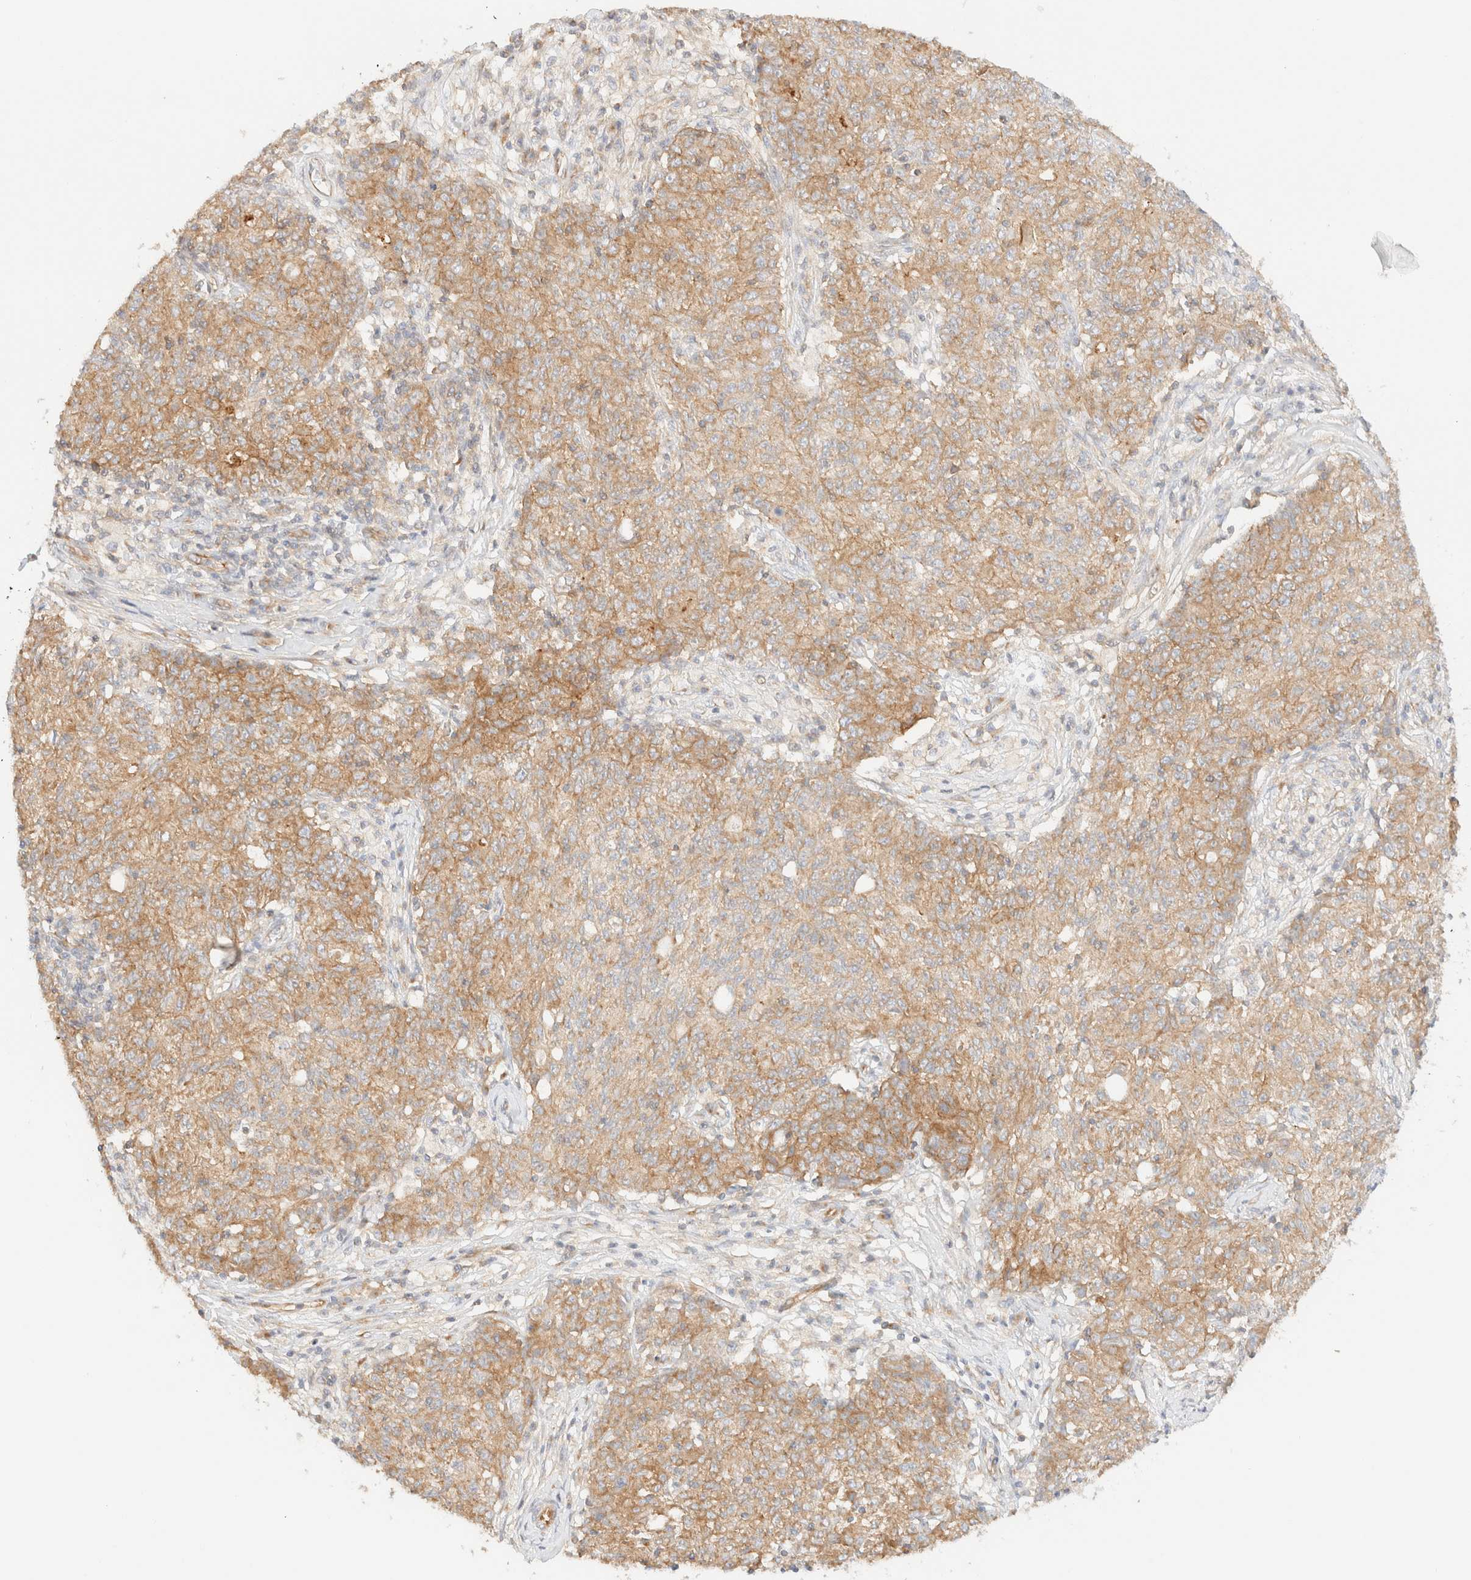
{"staining": {"intensity": "moderate", "quantity": ">75%", "location": "cytoplasmic/membranous"}, "tissue": "ovarian cancer", "cell_type": "Tumor cells", "image_type": "cancer", "snomed": [{"axis": "morphology", "description": "Carcinoma, endometroid"}, {"axis": "topography", "description": "Ovary"}], "caption": "A histopathology image of endometroid carcinoma (ovarian) stained for a protein shows moderate cytoplasmic/membranous brown staining in tumor cells.", "gene": "MYO10", "patient": {"sex": "female", "age": 42}}